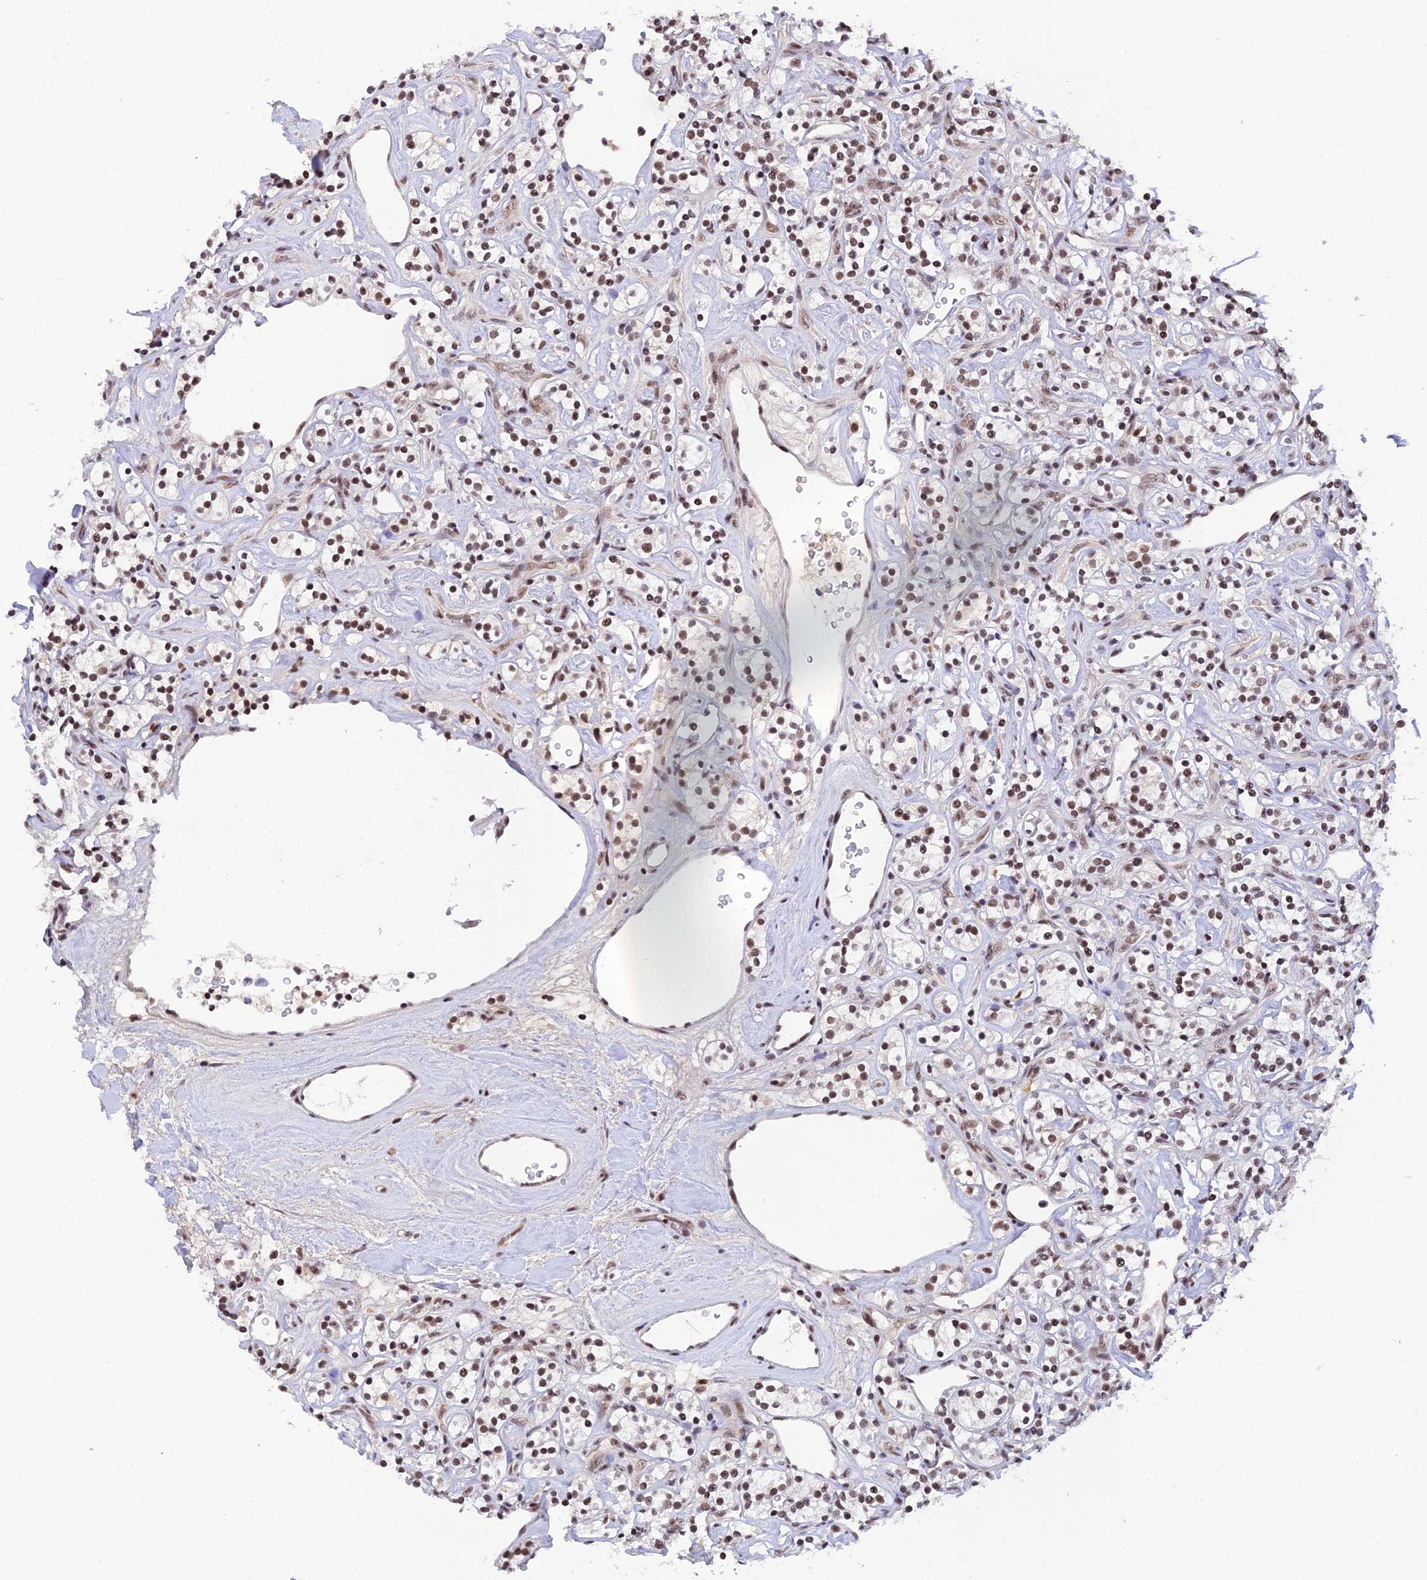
{"staining": {"intensity": "strong", "quantity": ">75%", "location": "nuclear"}, "tissue": "renal cancer", "cell_type": "Tumor cells", "image_type": "cancer", "snomed": [{"axis": "morphology", "description": "Adenocarcinoma, NOS"}, {"axis": "topography", "description": "Kidney"}], "caption": "IHC (DAB (3,3'-diaminobenzidine)) staining of human renal cancer (adenocarcinoma) exhibits strong nuclear protein expression in approximately >75% of tumor cells. The staining is performed using DAB brown chromogen to label protein expression. The nuclei are counter-stained blue using hematoxylin.", "gene": "THAP11", "patient": {"sex": "male", "age": 77}}